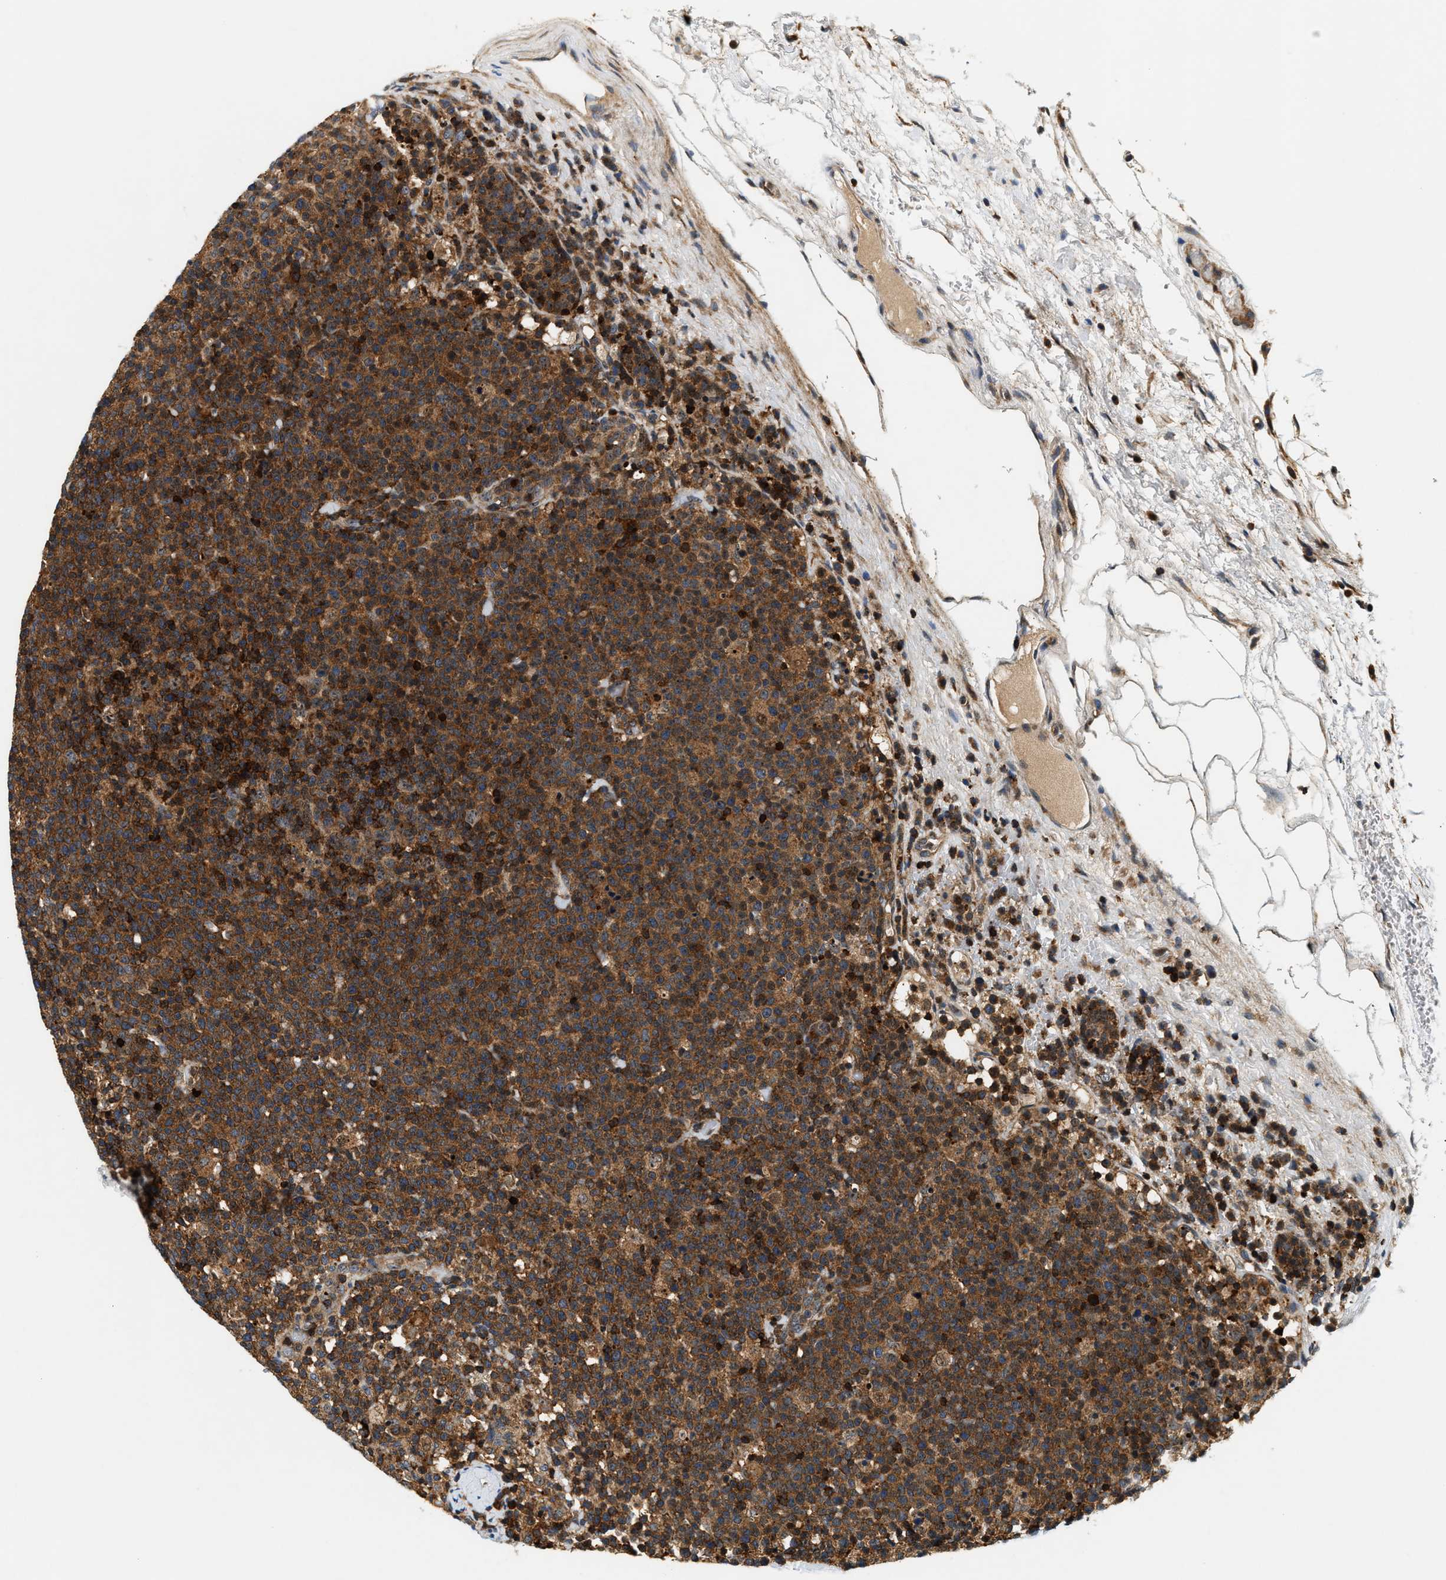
{"staining": {"intensity": "strong", "quantity": ">75%", "location": "cytoplasmic/membranous"}, "tissue": "lymphoma", "cell_type": "Tumor cells", "image_type": "cancer", "snomed": [{"axis": "morphology", "description": "Malignant lymphoma, non-Hodgkin's type, High grade"}, {"axis": "topography", "description": "Lymph node"}], "caption": "Lymphoma stained with a protein marker demonstrates strong staining in tumor cells.", "gene": "SAMD9", "patient": {"sex": "male", "age": 61}}